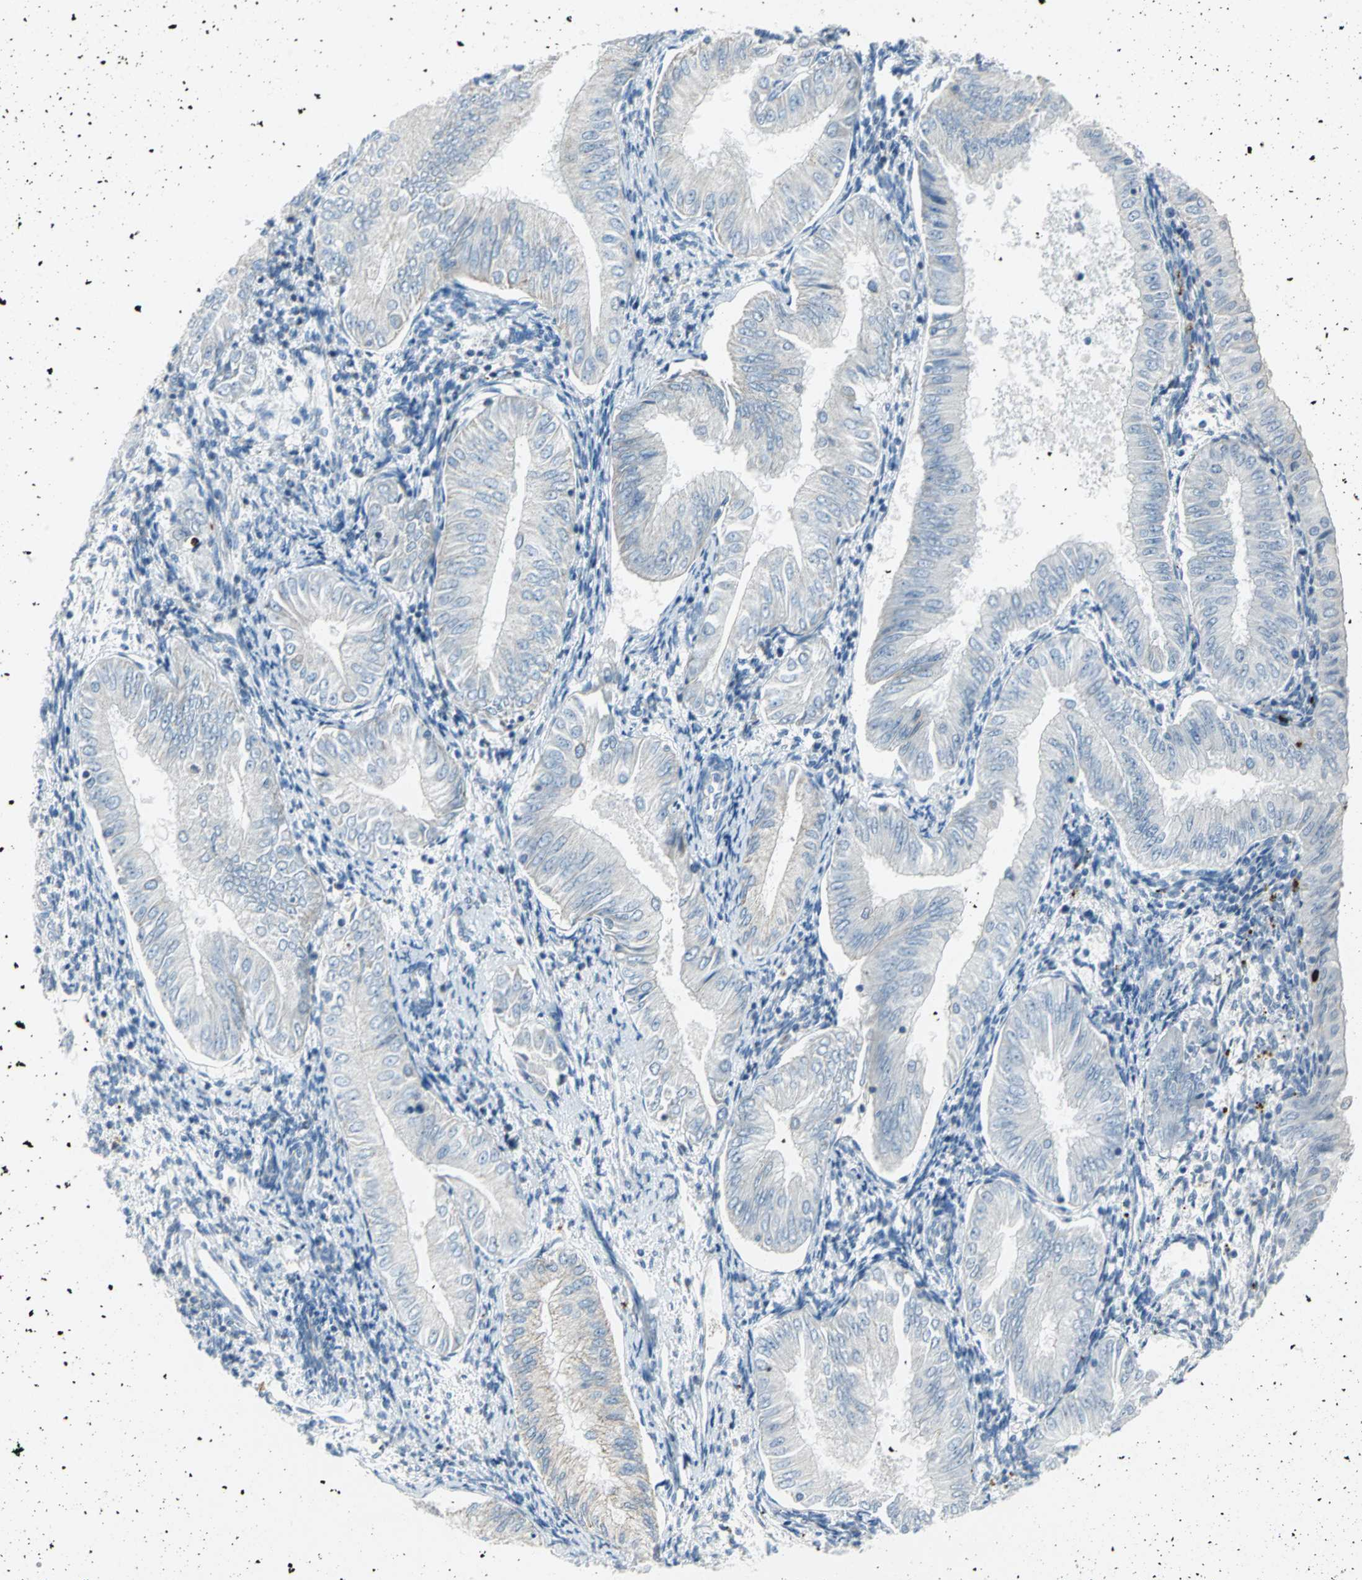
{"staining": {"intensity": "negative", "quantity": "none", "location": "none"}, "tissue": "endometrial cancer", "cell_type": "Tumor cells", "image_type": "cancer", "snomed": [{"axis": "morphology", "description": "Adenocarcinoma, NOS"}, {"axis": "topography", "description": "Endometrium"}], "caption": "The immunohistochemistry photomicrograph has no significant expression in tumor cells of adenocarcinoma (endometrial) tissue.", "gene": "ALOX15", "patient": {"sex": "female", "age": 53}}